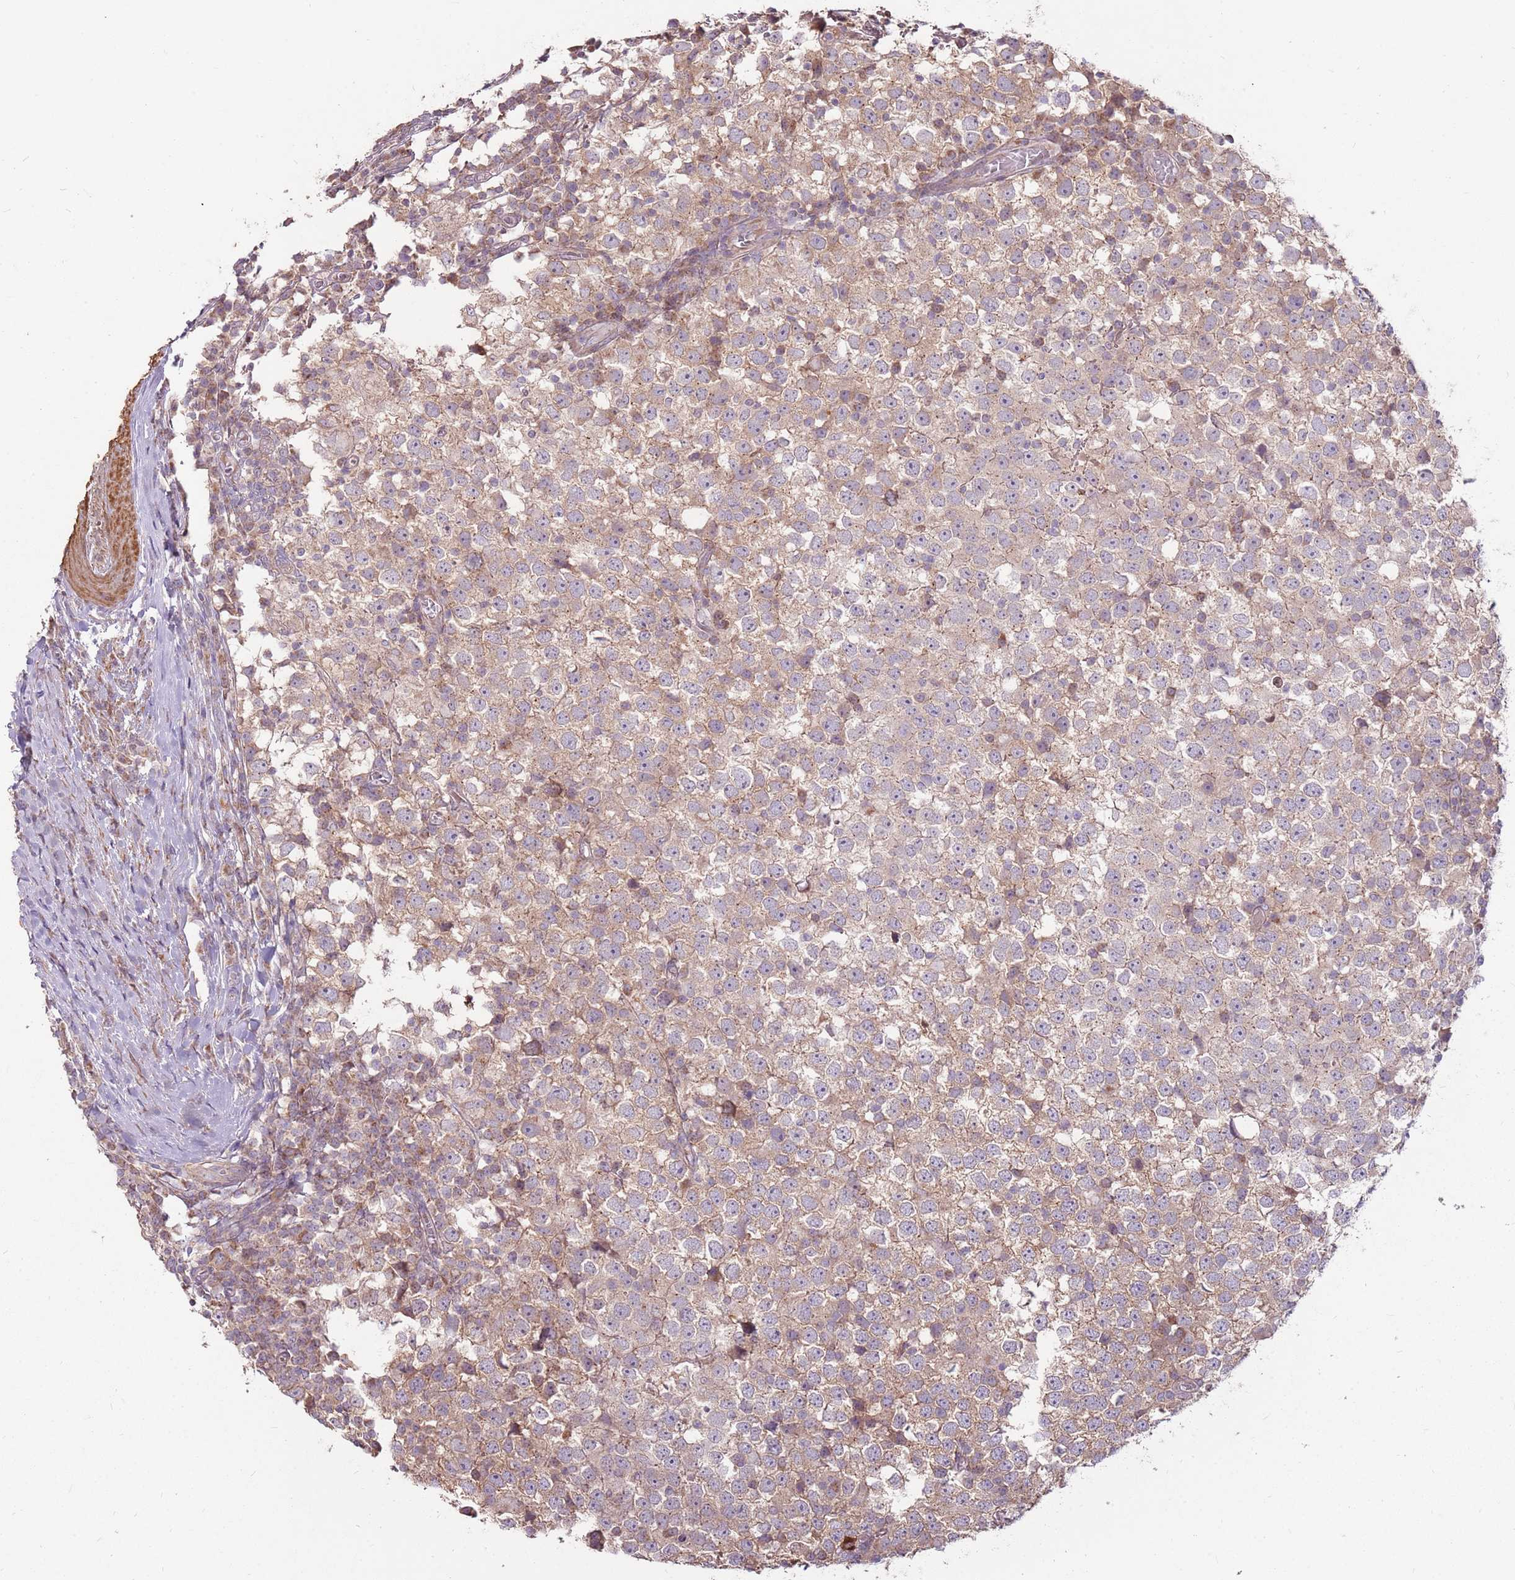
{"staining": {"intensity": "weak", "quantity": ">75%", "location": "cytoplasmic/membranous"}, "tissue": "testis cancer", "cell_type": "Tumor cells", "image_type": "cancer", "snomed": [{"axis": "morphology", "description": "Seminoma, NOS"}, {"axis": "topography", "description": "Testis"}], "caption": "Immunohistochemistry (IHC) micrograph of neoplastic tissue: testis seminoma stained using immunohistochemistry (IHC) demonstrates low levels of weak protein expression localized specifically in the cytoplasmic/membranous of tumor cells, appearing as a cytoplasmic/membranous brown color.", "gene": "SPATA31D1", "patient": {"sex": "male", "age": 65}}